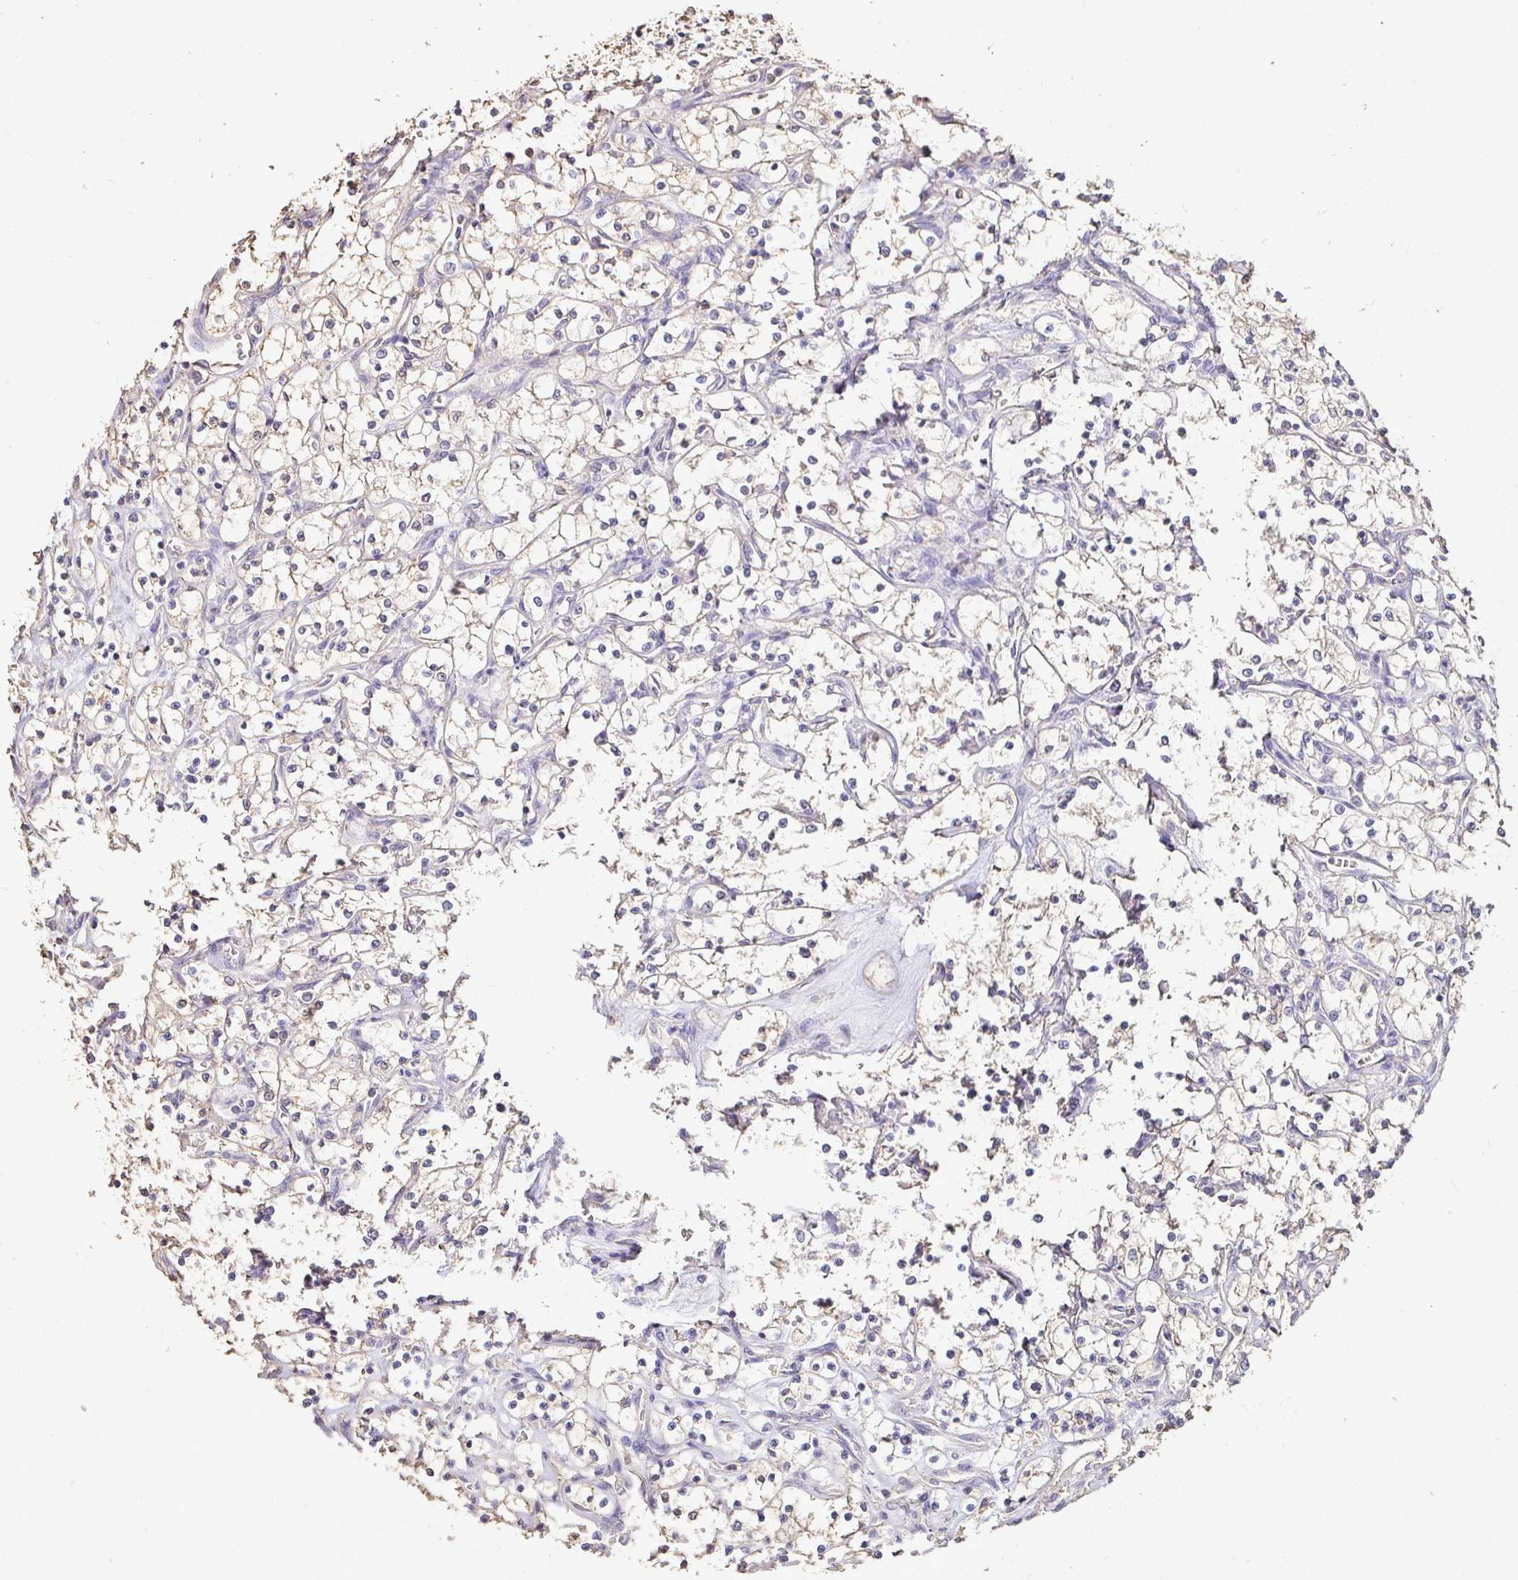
{"staining": {"intensity": "negative", "quantity": "none", "location": "none"}, "tissue": "renal cancer", "cell_type": "Tumor cells", "image_type": "cancer", "snomed": [{"axis": "morphology", "description": "Adenocarcinoma, NOS"}, {"axis": "topography", "description": "Kidney"}], "caption": "Tumor cells show no significant positivity in adenocarcinoma (renal).", "gene": "MAPK8IP3", "patient": {"sex": "female", "age": 69}}